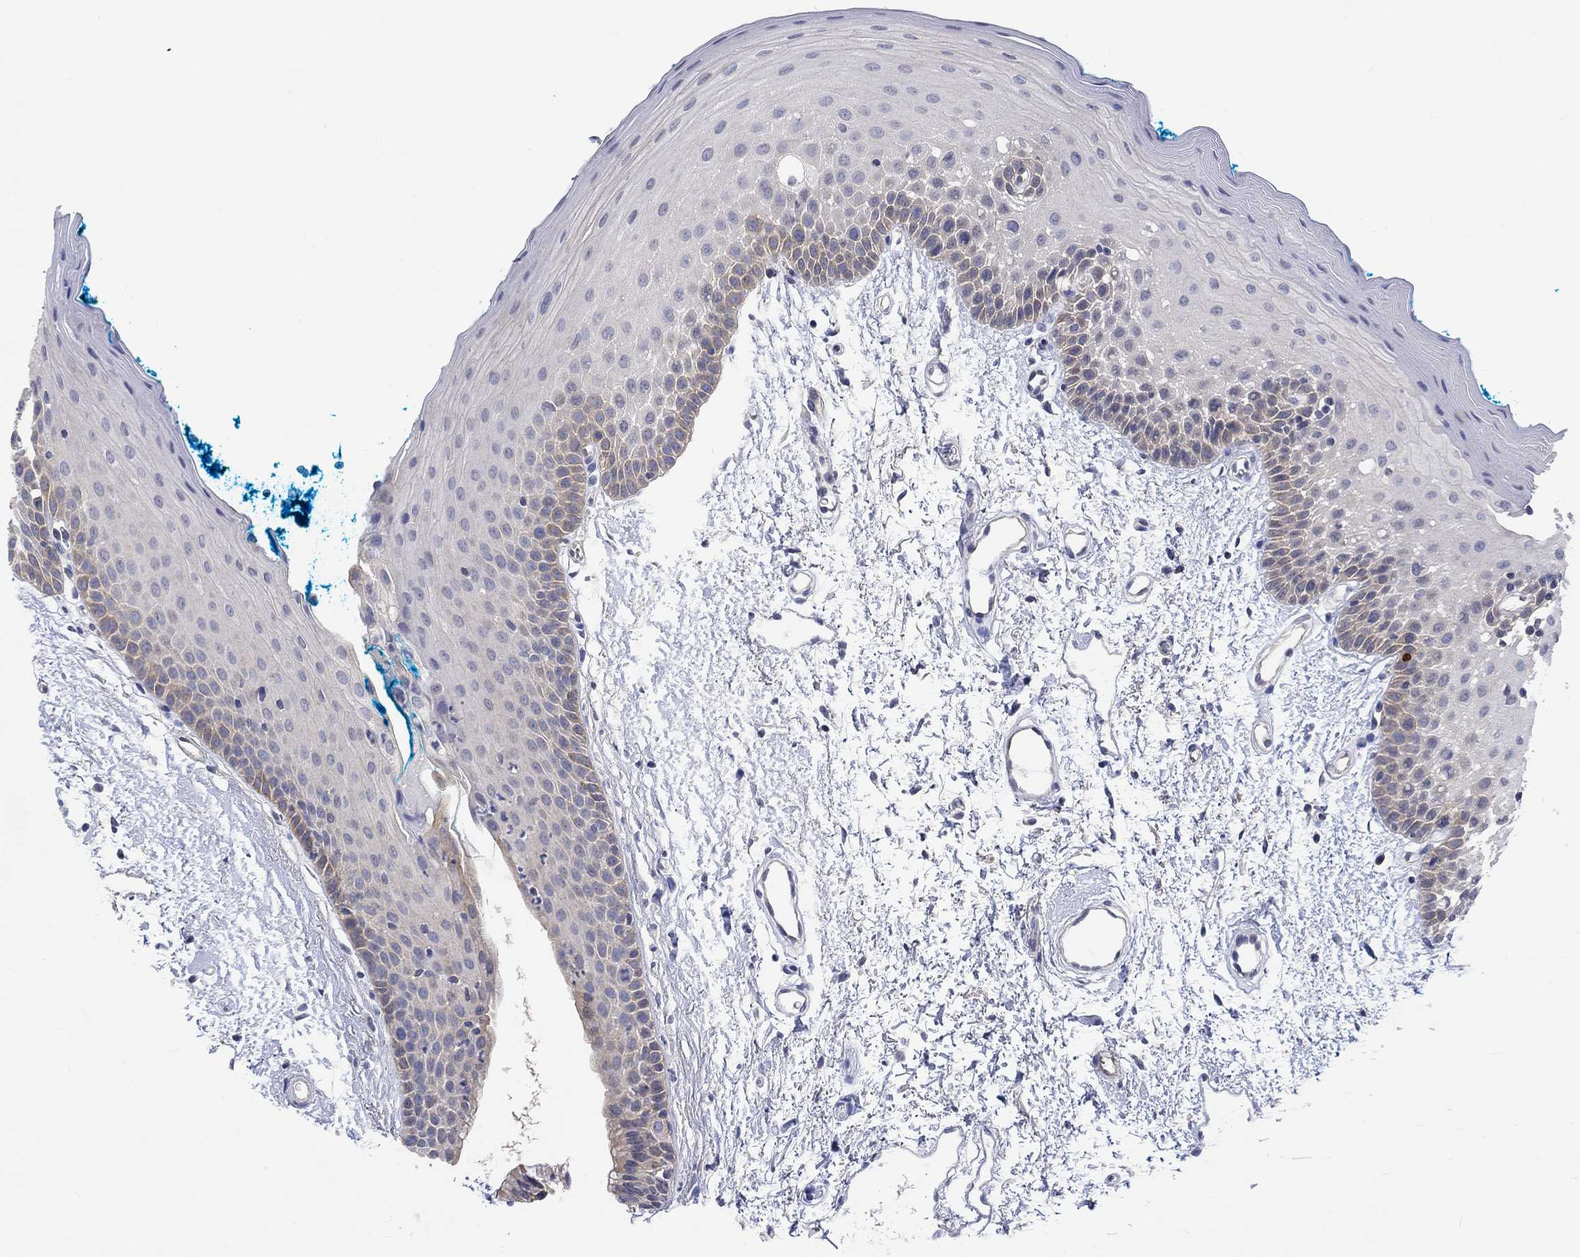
{"staining": {"intensity": "weak", "quantity": "25%-75%", "location": "cytoplasmic/membranous"}, "tissue": "oral mucosa", "cell_type": "Squamous epithelial cells", "image_type": "normal", "snomed": [{"axis": "morphology", "description": "Normal tissue, NOS"}, {"axis": "morphology", "description": "Squamous cell carcinoma, NOS"}, {"axis": "topography", "description": "Oral tissue"}, {"axis": "topography", "description": "Head-Neck"}], "caption": "Immunohistochemistry micrograph of unremarkable oral mucosa: human oral mucosa stained using immunohistochemistry (IHC) exhibits low levels of weak protein expression localized specifically in the cytoplasmic/membranous of squamous epithelial cells, appearing as a cytoplasmic/membranous brown color.", "gene": "AGRP", "patient": {"sex": "female", "age": 75}}